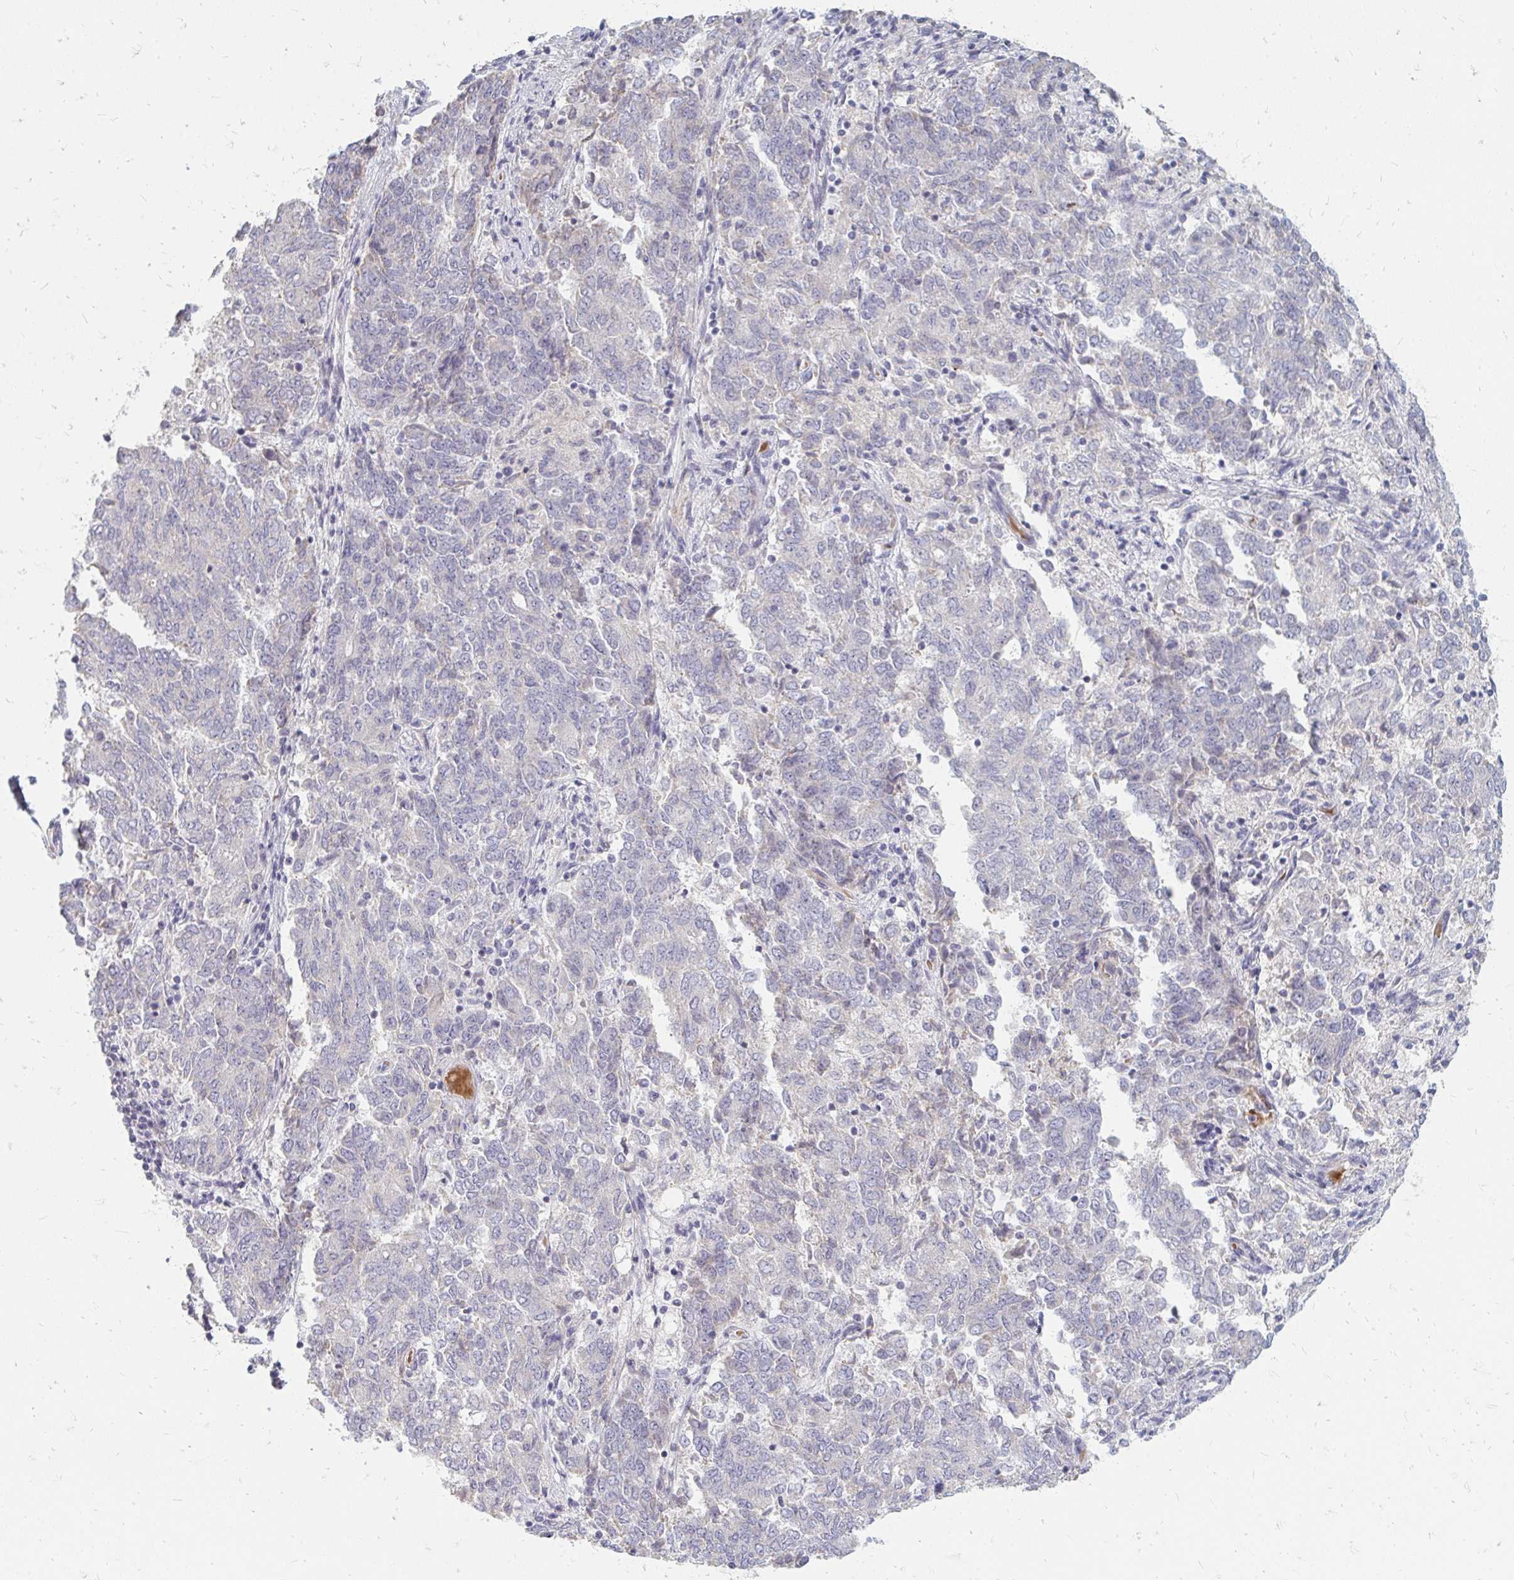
{"staining": {"intensity": "negative", "quantity": "none", "location": "none"}, "tissue": "endometrial cancer", "cell_type": "Tumor cells", "image_type": "cancer", "snomed": [{"axis": "morphology", "description": "Adenocarcinoma, NOS"}, {"axis": "topography", "description": "Endometrium"}], "caption": "High magnification brightfield microscopy of endometrial adenocarcinoma stained with DAB (brown) and counterstained with hematoxylin (blue): tumor cells show no significant staining.", "gene": "RAB33A", "patient": {"sex": "female", "age": 80}}